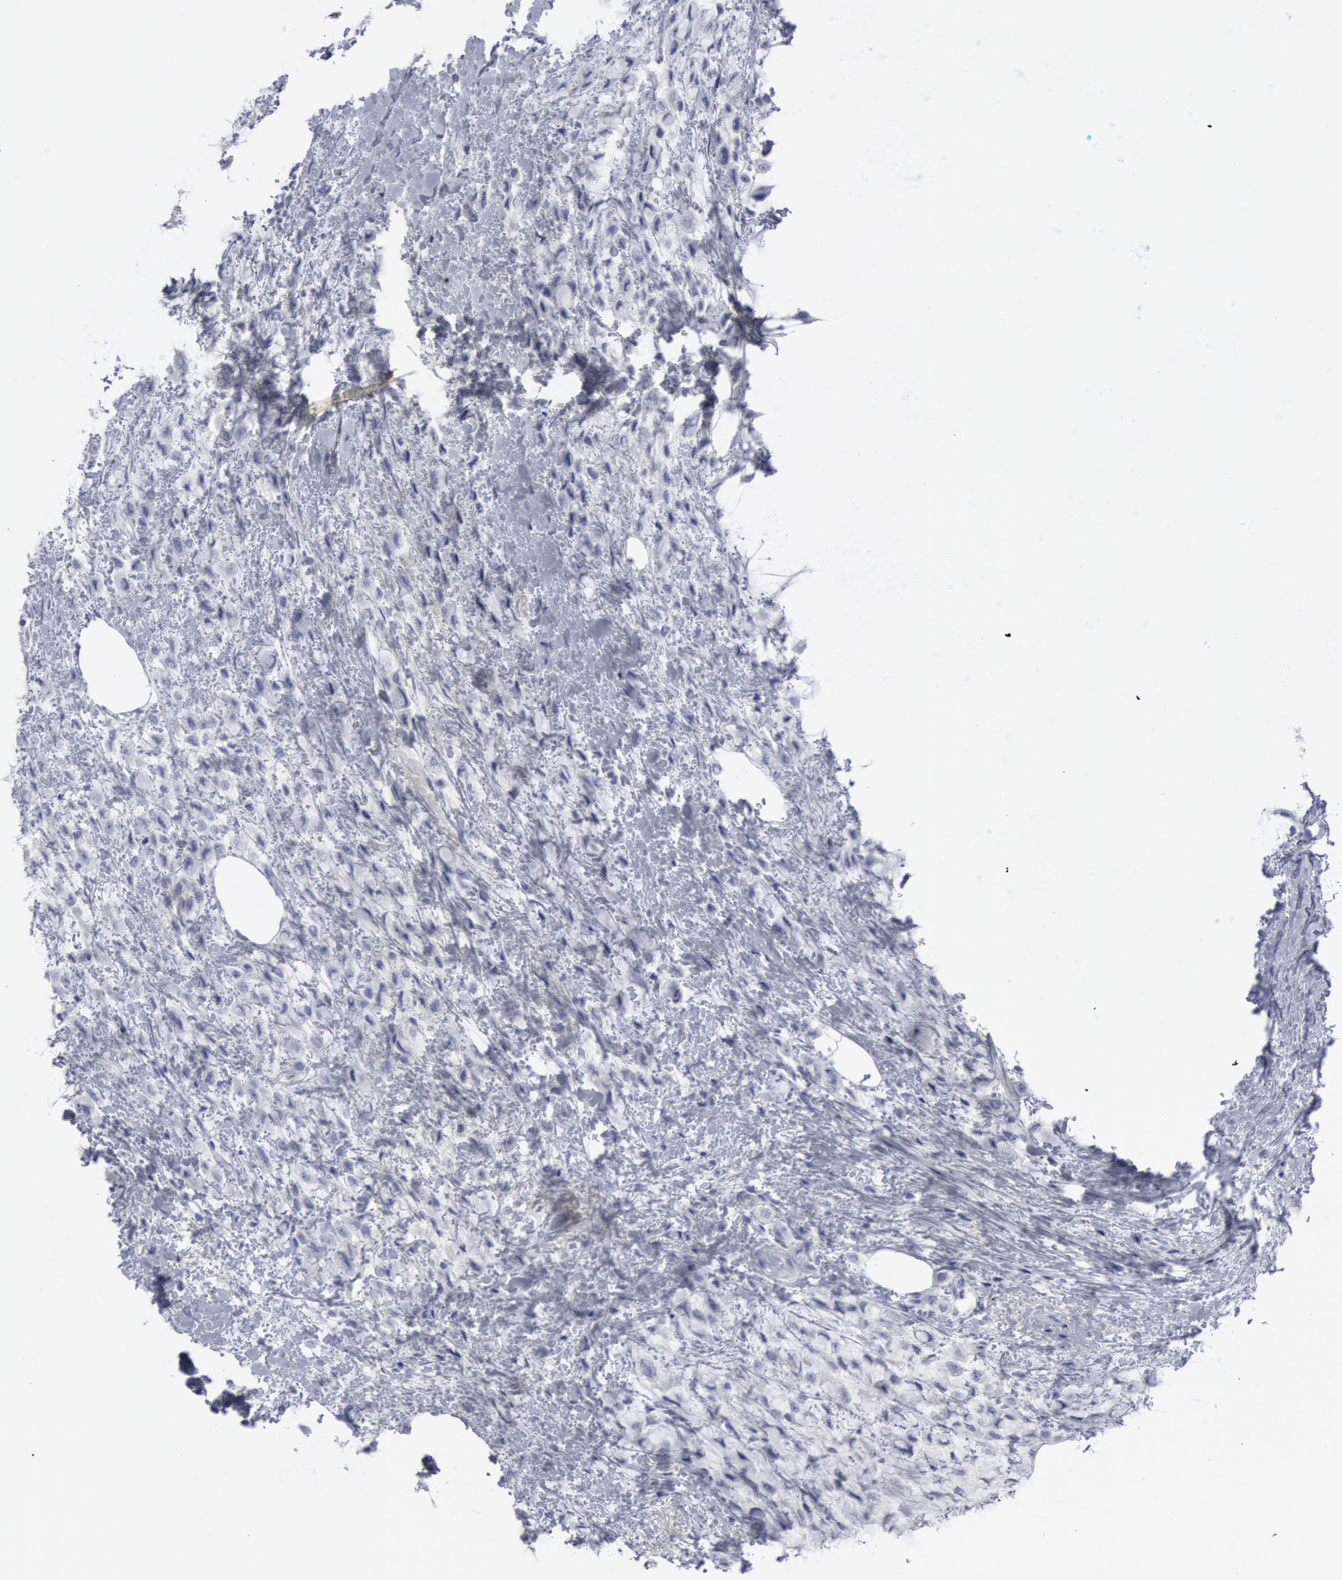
{"staining": {"intensity": "negative", "quantity": "none", "location": "none"}, "tissue": "breast cancer", "cell_type": "Tumor cells", "image_type": "cancer", "snomed": [{"axis": "morphology", "description": "Lobular carcinoma"}, {"axis": "topography", "description": "Breast"}], "caption": "Breast lobular carcinoma was stained to show a protein in brown. There is no significant staining in tumor cells. The staining was performed using DAB (3,3'-diaminobenzidine) to visualize the protein expression in brown, while the nuclei were stained in blue with hematoxylin (Magnification: 20x).", "gene": "DMC1", "patient": {"sex": "female", "age": 85}}